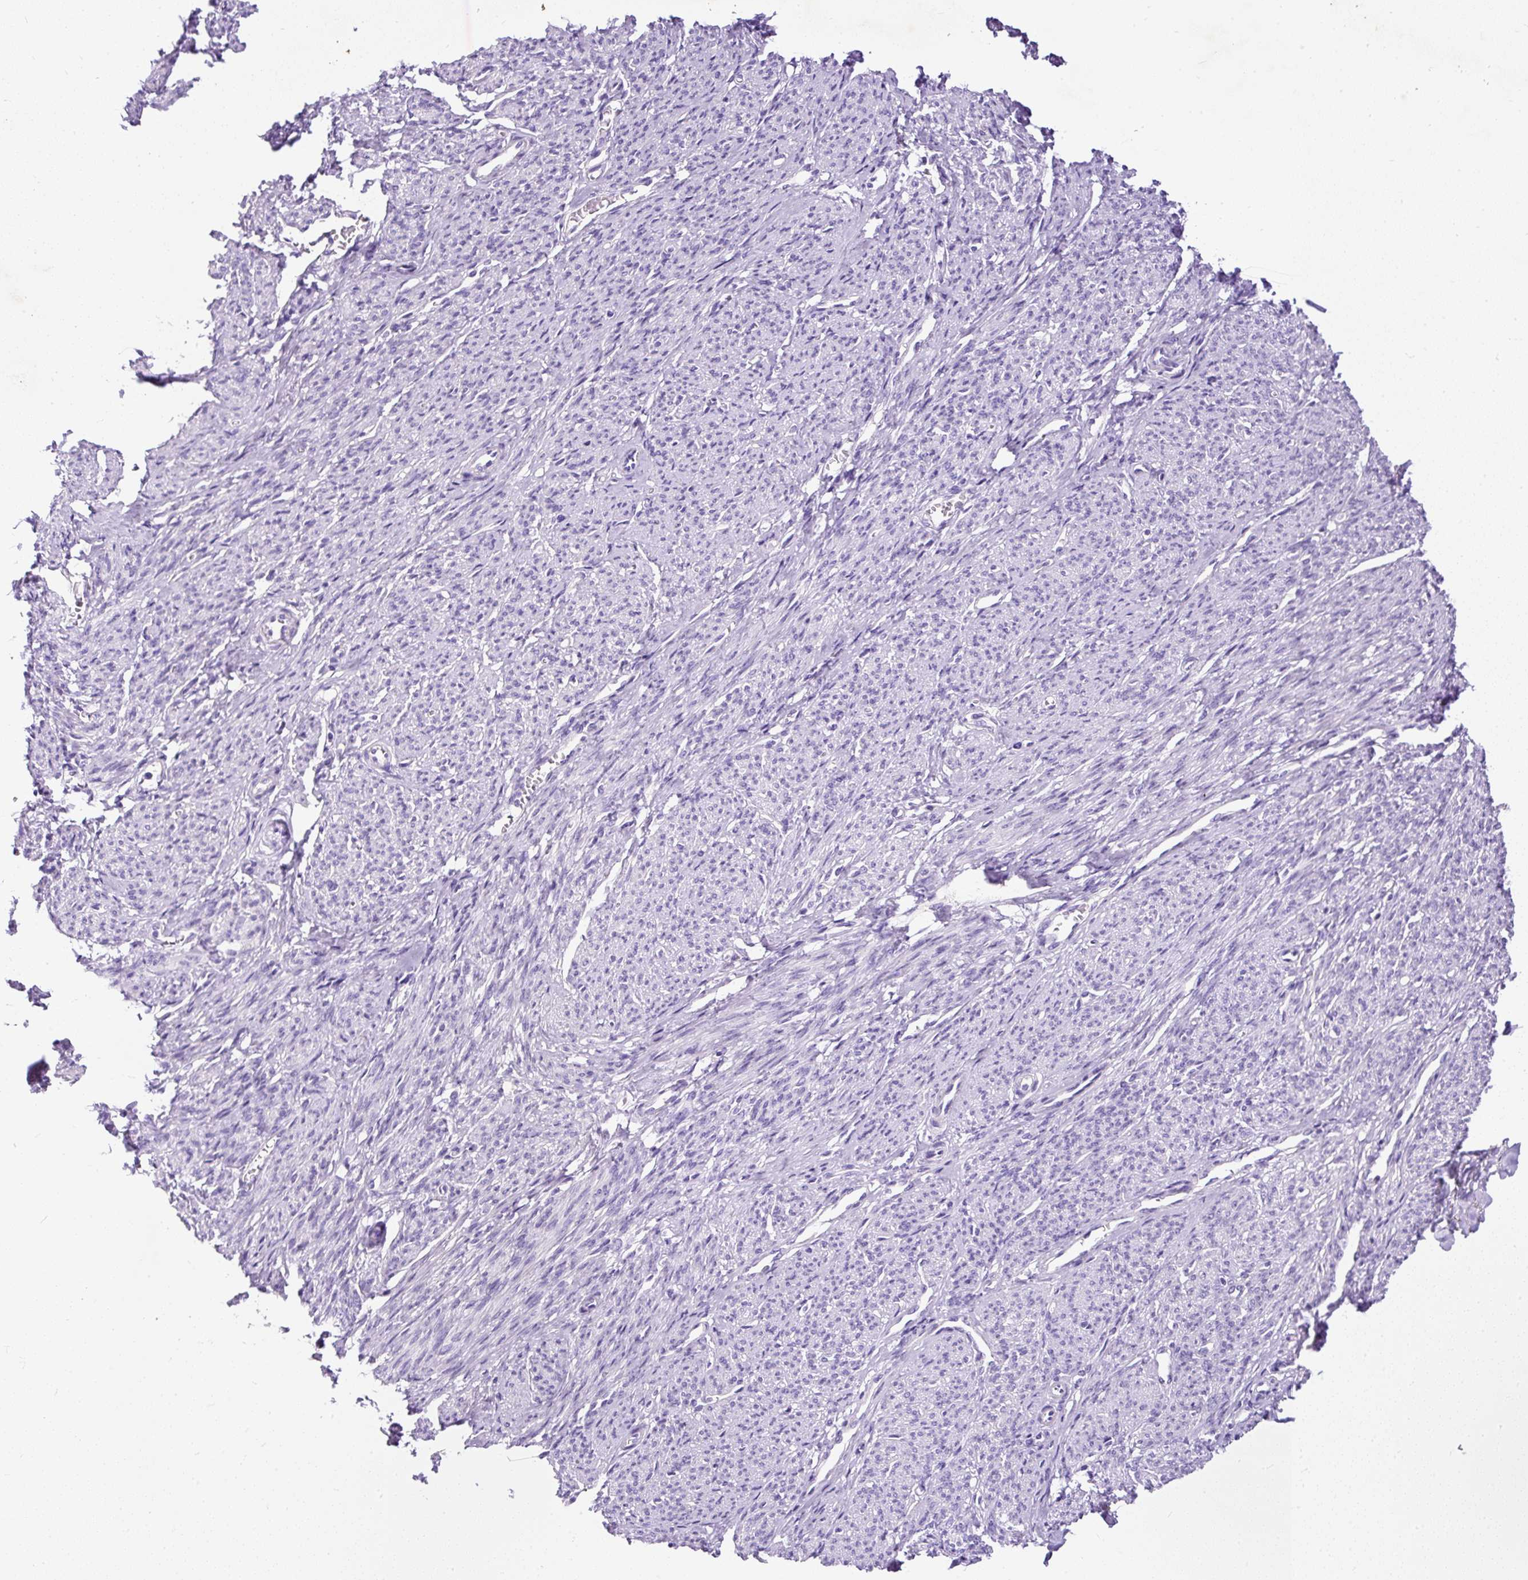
{"staining": {"intensity": "negative", "quantity": "none", "location": "none"}, "tissue": "smooth muscle", "cell_type": "Smooth muscle cells", "image_type": "normal", "snomed": [{"axis": "morphology", "description": "Normal tissue, NOS"}, {"axis": "topography", "description": "Smooth muscle"}], "caption": "This is an immunohistochemistry (IHC) micrograph of normal human smooth muscle. There is no expression in smooth muscle cells.", "gene": "STOX2", "patient": {"sex": "female", "age": 65}}